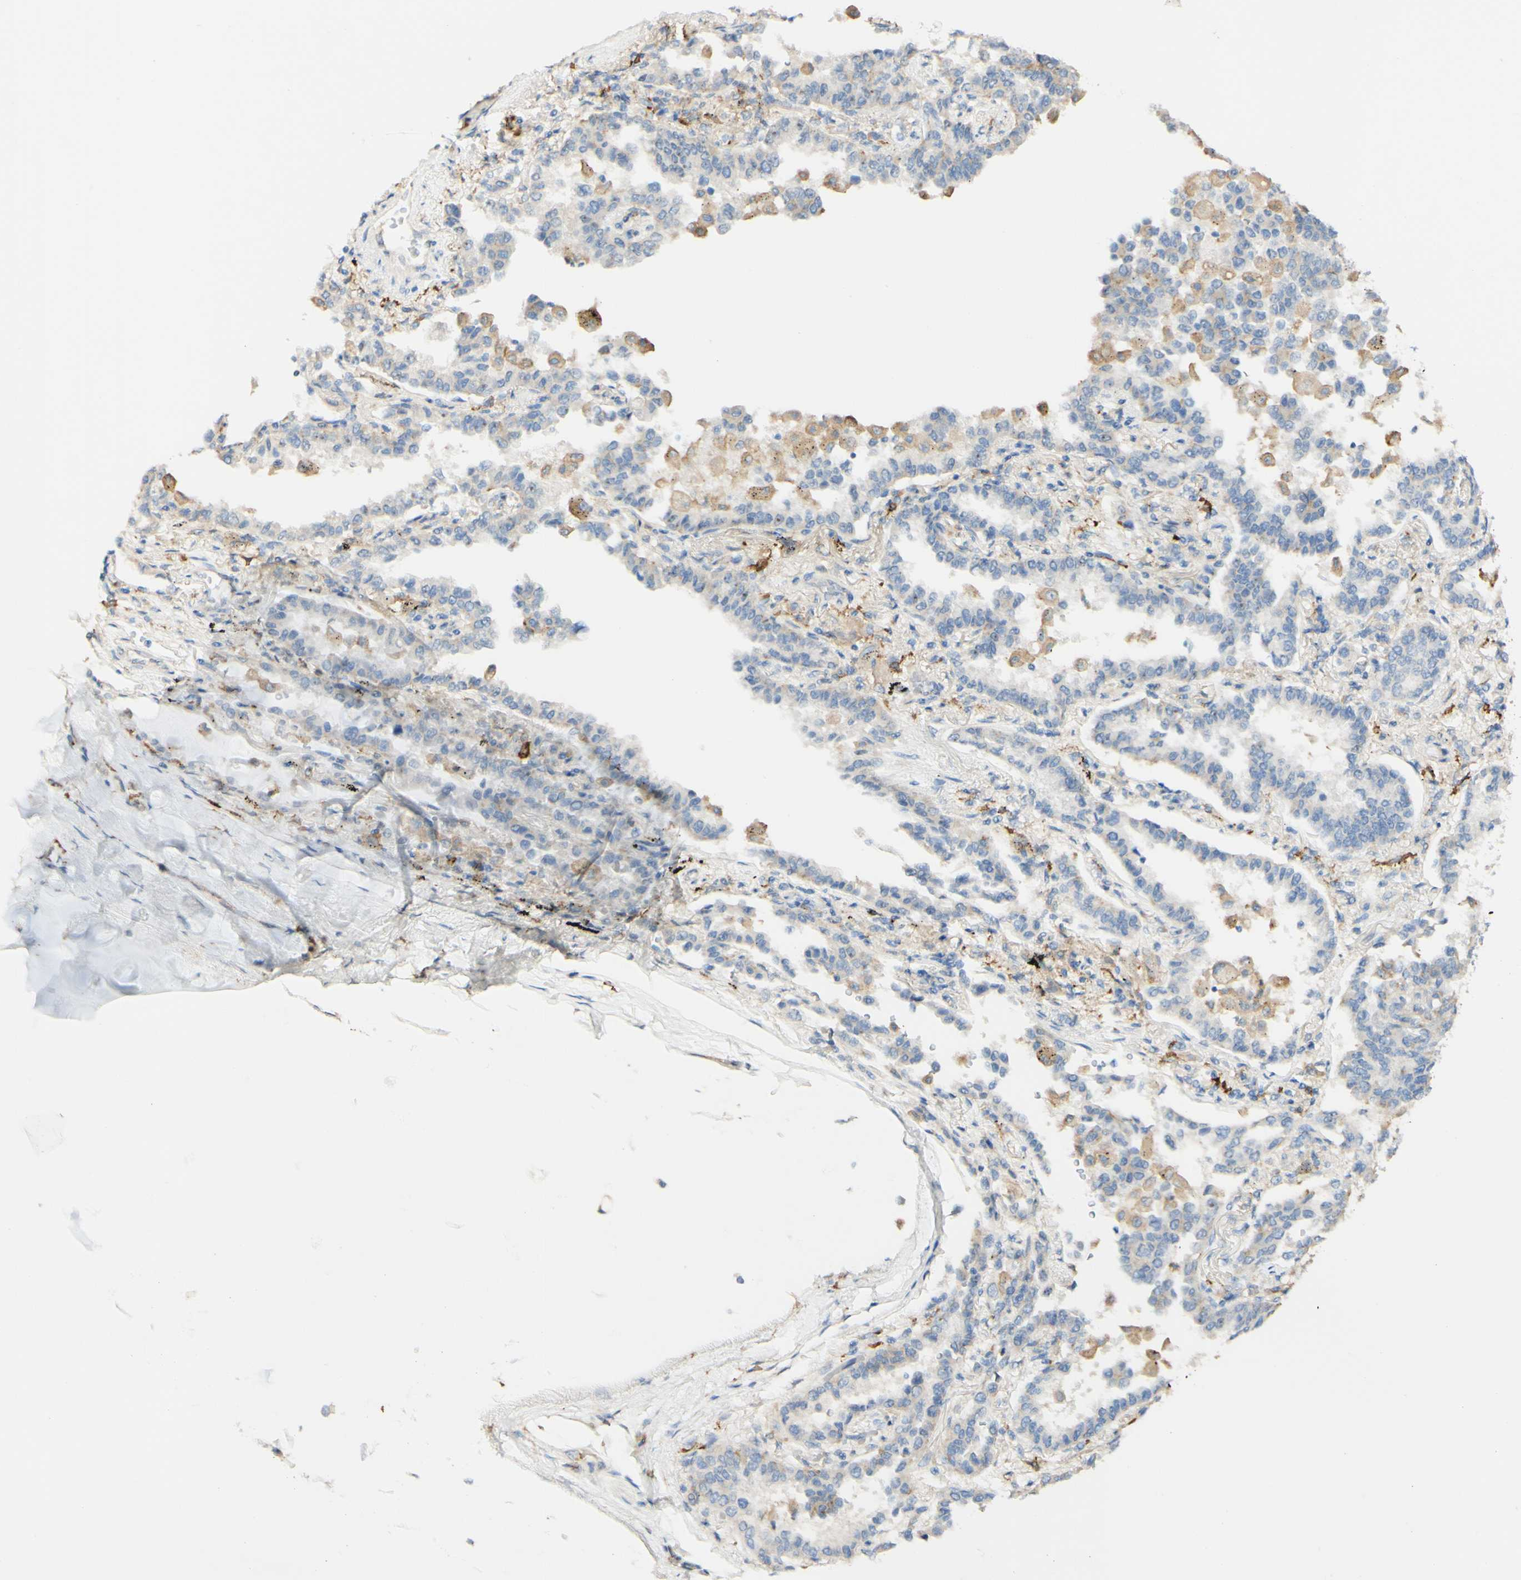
{"staining": {"intensity": "negative", "quantity": "none", "location": "none"}, "tissue": "lung cancer", "cell_type": "Tumor cells", "image_type": "cancer", "snomed": [{"axis": "morphology", "description": "Normal tissue, NOS"}, {"axis": "morphology", "description": "Adenocarcinoma, NOS"}, {"axis": "topography", "description": "Lung"}], "caption": "DAB (3,3'-diaminobenzidine) immunohistochemical staining of human lung cancer (adenocarcinoma) displays no significant expression in tumor cells.", "gene": "FCGRT", "patient": {"sex": "male", "age": 59}}